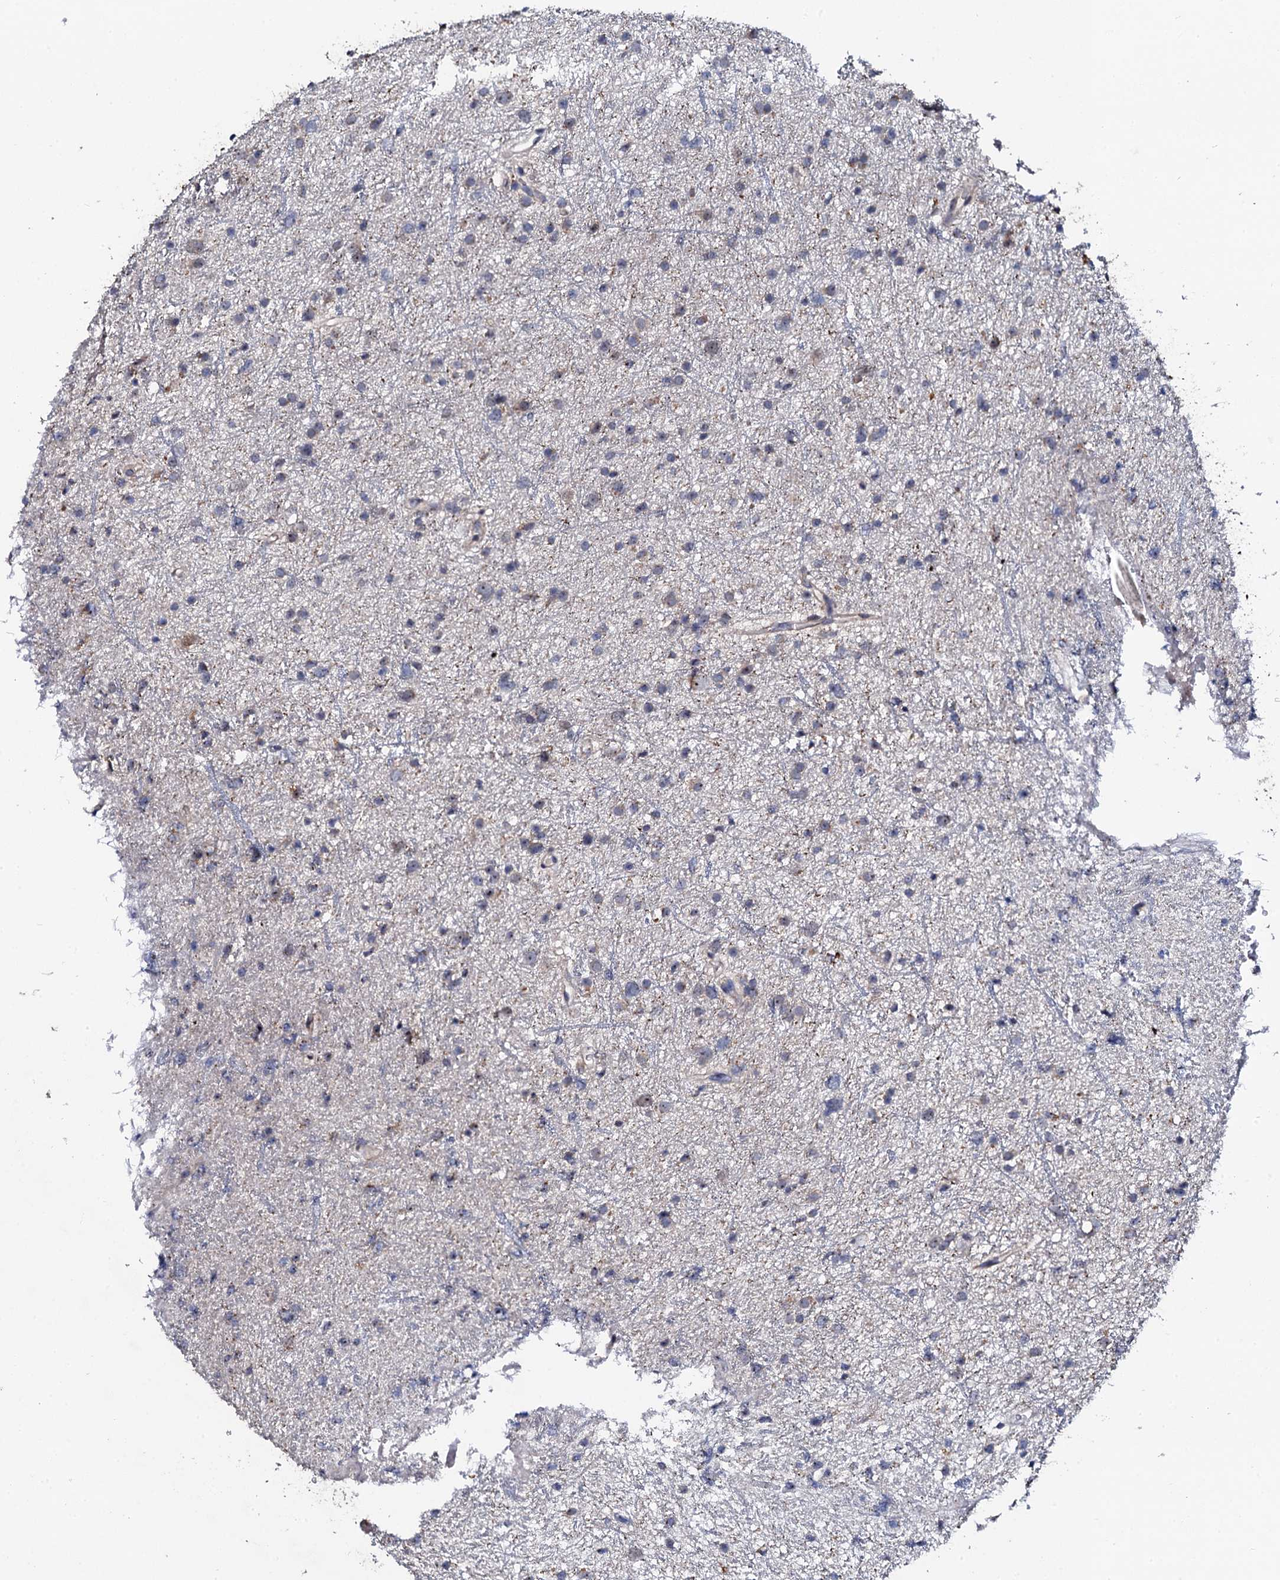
{"staining": {"intensity": "weak", "quantity": "<25%", "location": "nuclear"}, "tissue": "glioma", "cell_type": "Tumor cells", "image_type": "cancer", "snomed": [{"axis": "morphology", "description": "Glioma, malignant, Low grade"}, {"axis": "topography", "description": "Cerebral cortex"}], "caption": "Photomicrograph shows no significant protein staining in tumor cells of glioma. (DAB (3,3'-diaminobenzidine) immunohistochemistry, high magnification).", "gene": "GTPBP4", "patient": {"sex": "female", "age": 39}}